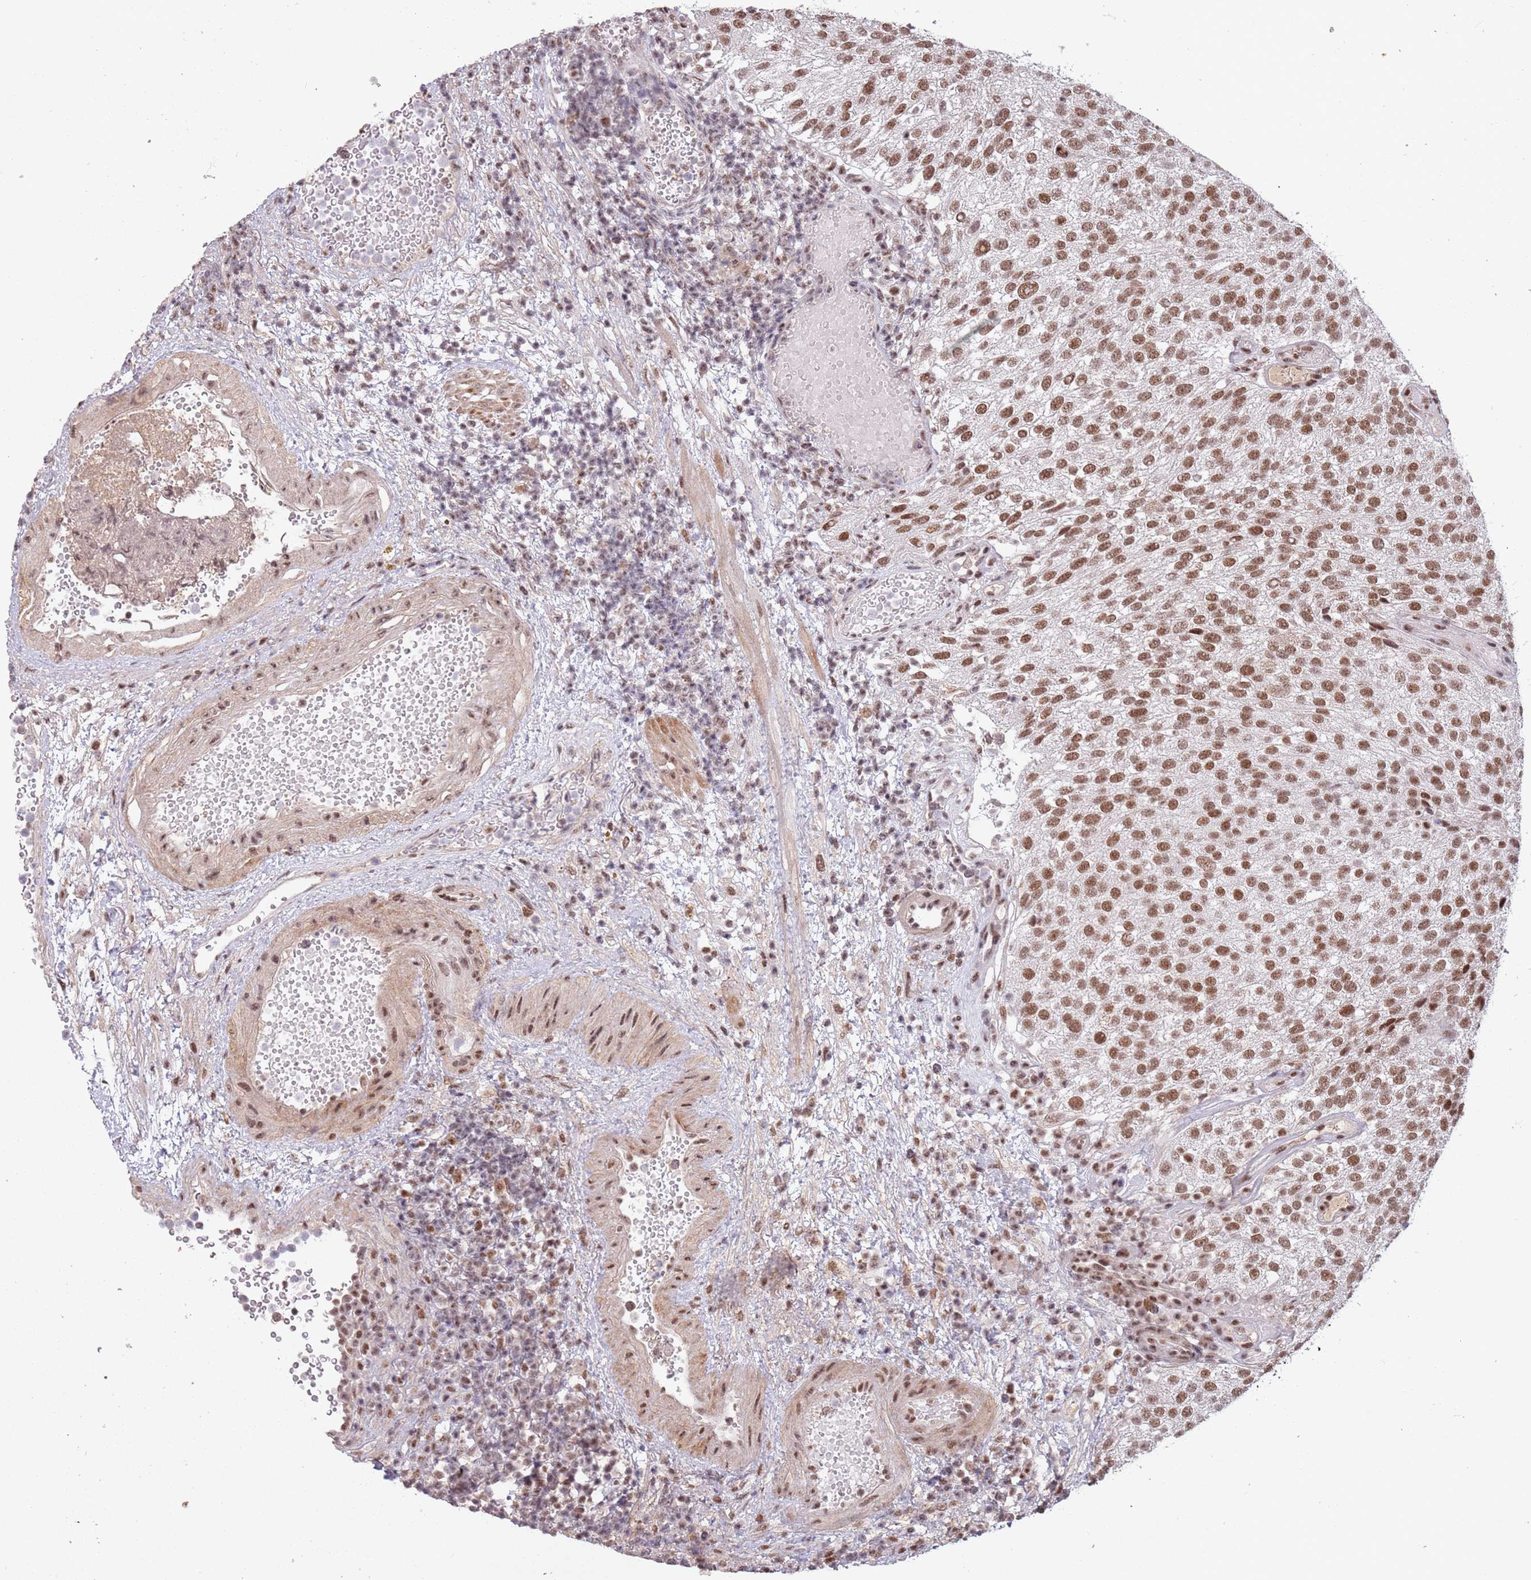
{"staining": {"intensity": "moderate", "quantity": ">75%", "location": "nuclear"}, "tissue": "urothelial cancer", "cell_type": "Tumor cells", "image_type": "cancer", "snomed": [{"axis": "morphology", "description": "Urothelial carcinoma, Low grade"}, {"axis": "topography", "description": "Urinary bladder"}], "caption": "IHC (DAB) staining of low-grade urothelial carcinoma reveals moderate nuclear protein expression in approximately >75% of tumor cells.", "gene": "CIZ1", "patient": {"sex": "male", "age": 78}}